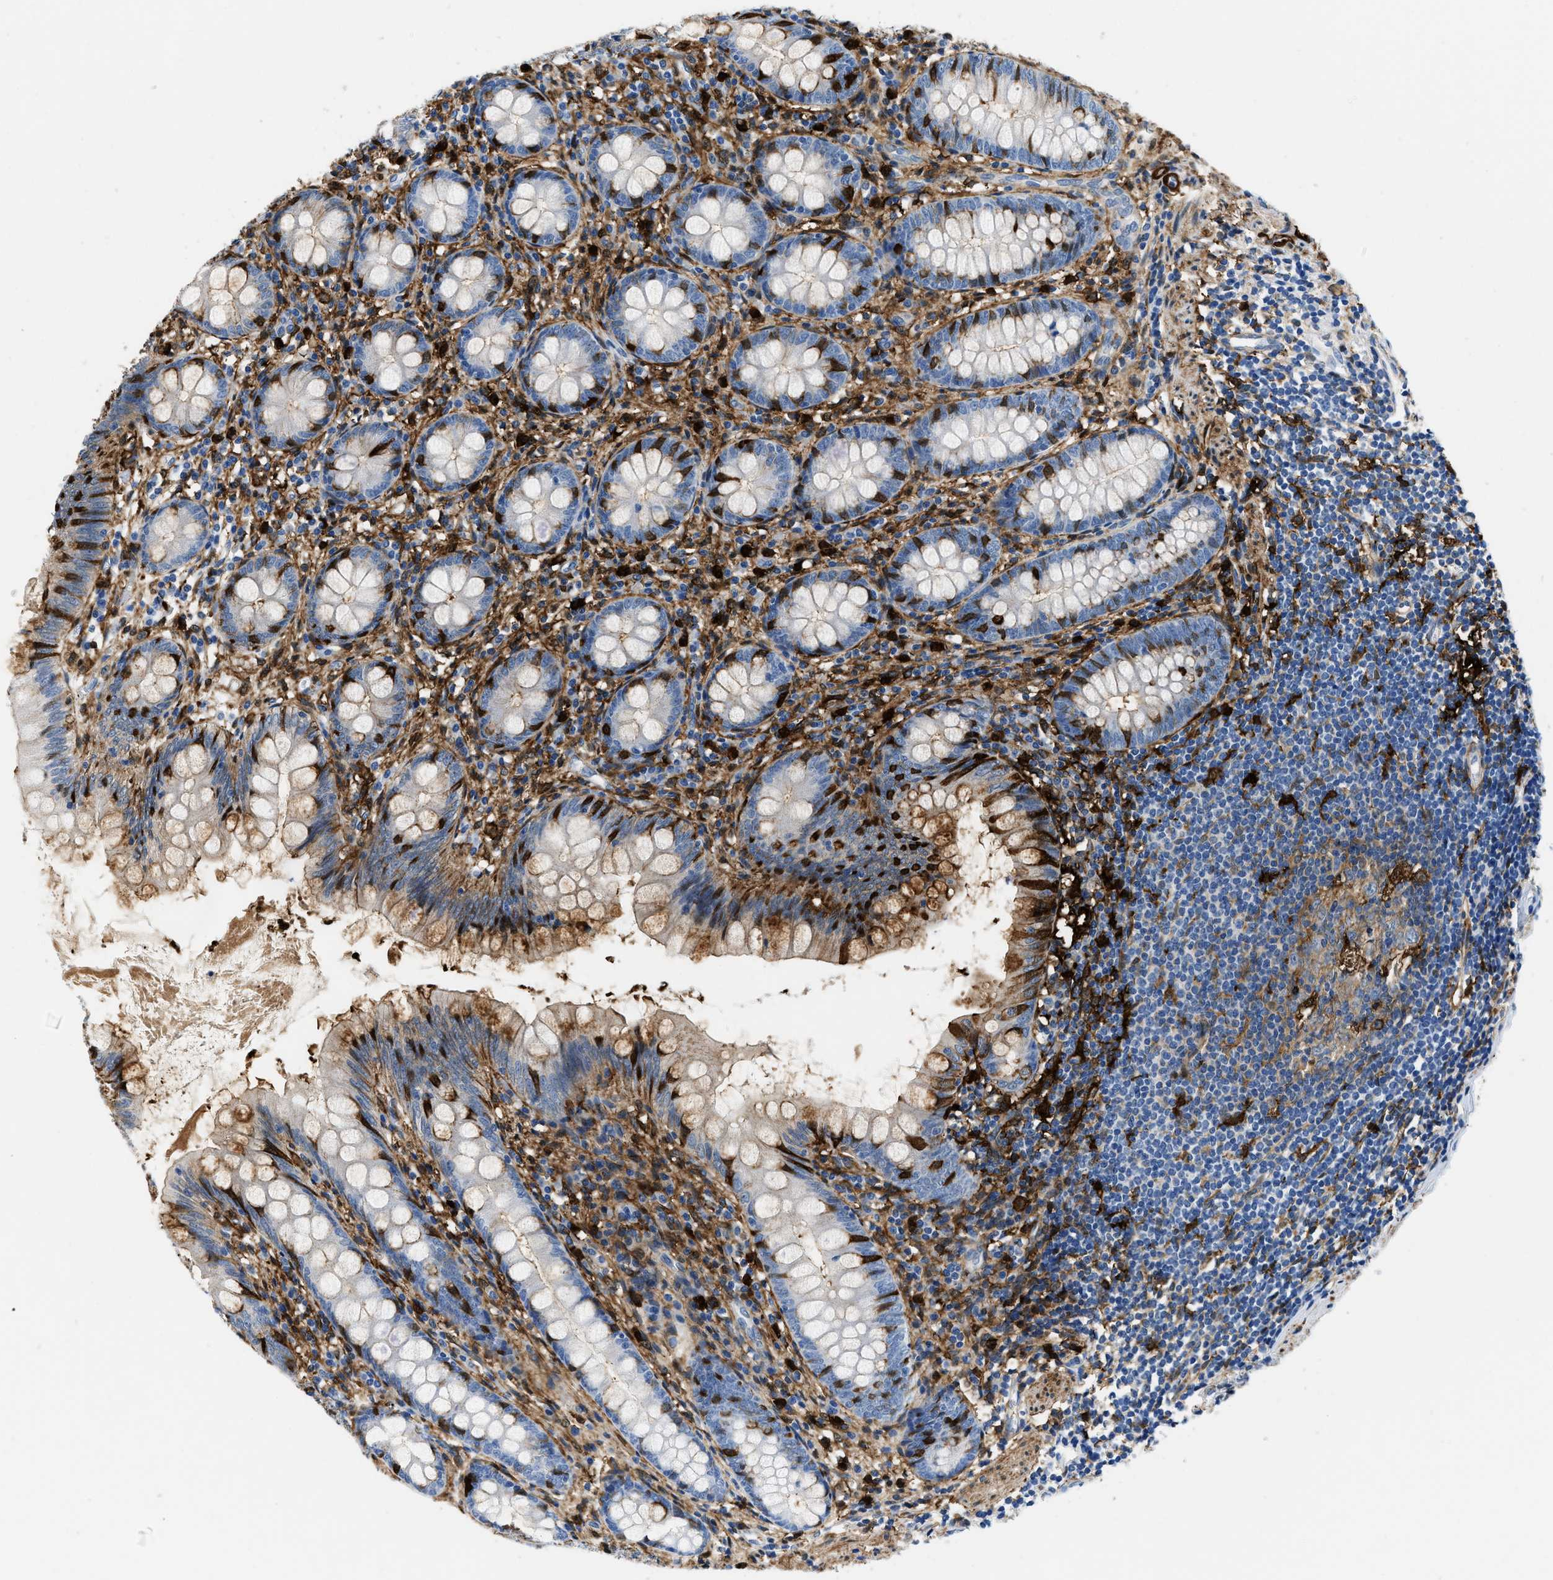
{"staining": {"intensity": "strong", "quantity": "<25%", "location": "cytoplasmic/membranous"}, "tissue": "appendix", "cell_type": "Glandular cells", "image_type": "normal", "snomed": [{"axis": "morphology", "description": "Normal tissue, NOS"}, {"axis": "topography", "description": "Appendix"}], "caption": "IHC staining of normal appendix, which displays medium levels of strong cytoplasmic/membranous expression in approximately <25% of glandular cells indicating strong cytoplasmic/membranous protein staining. The staining was performed using DAB (brown) for protein detection and nuclei were counterstained in hematoxylin (blue).", "gene": "GSN", "patient": {"sex": "female", "age": 77}}